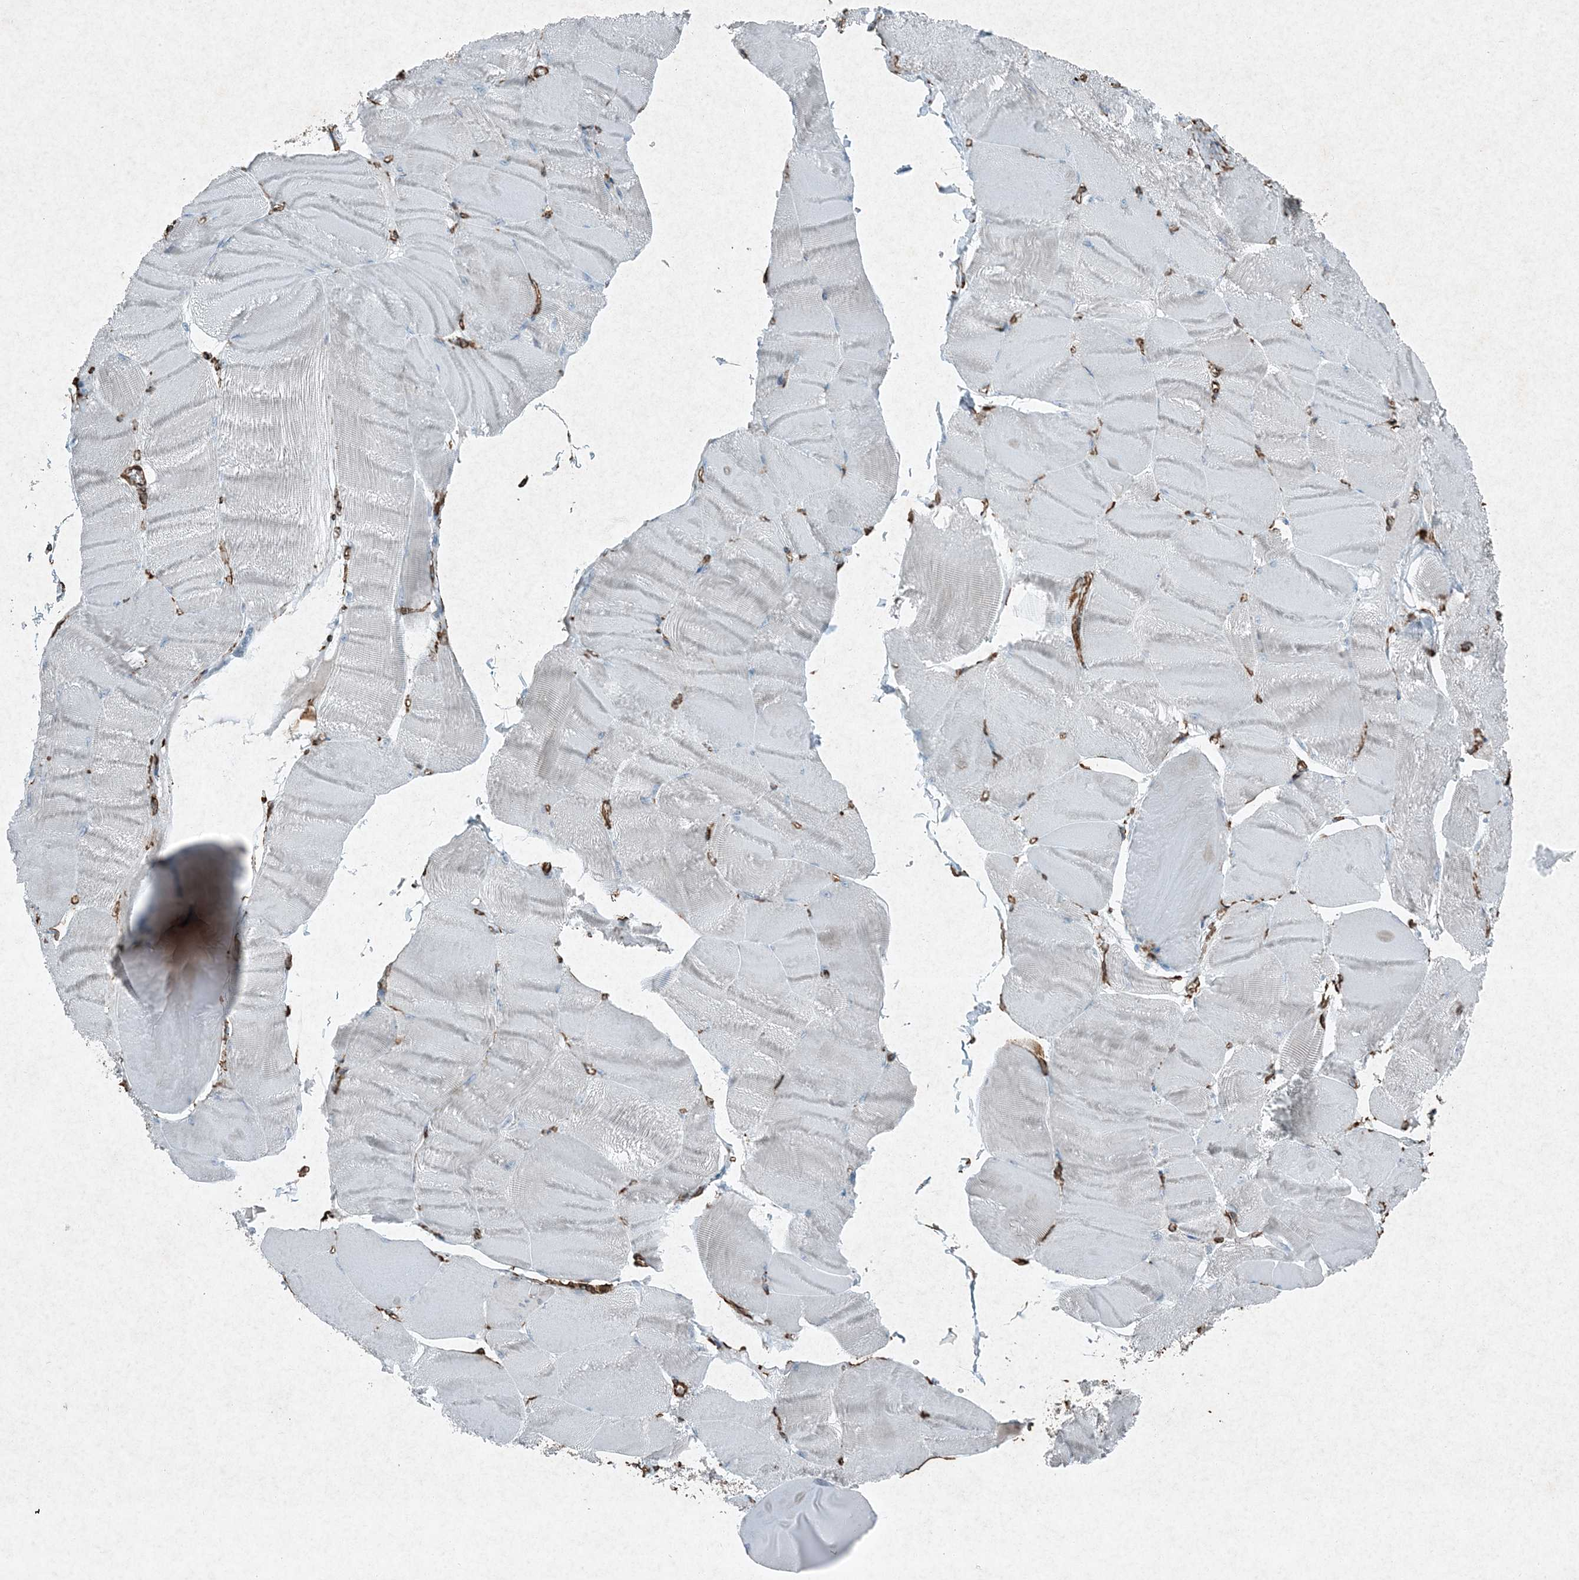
{"staining": {"intensity": "negative", "quantity": "none", "location": "none"}, "tissue": "skeletal muscle", "cell_type": "Myocytes", "image_type": "normal", "snomed": [{"axis": "morphology", "description": "Normal tissue, NOS"}, {"axis": "morphology", "description": "Basal cell carcinoma"}, {"axis": "topography", "description": "Skeletal muscle"}], "caption": "There is no significant positivity in myocytes of skeletal muscle. Brightfield microscopy of immunohistochemistry (IHC) stained with DAB (brown) and hematoxylin (blue), captured at high magnification.", "gene": "RYK", "patient": {"sex": "female", "age": 64}}